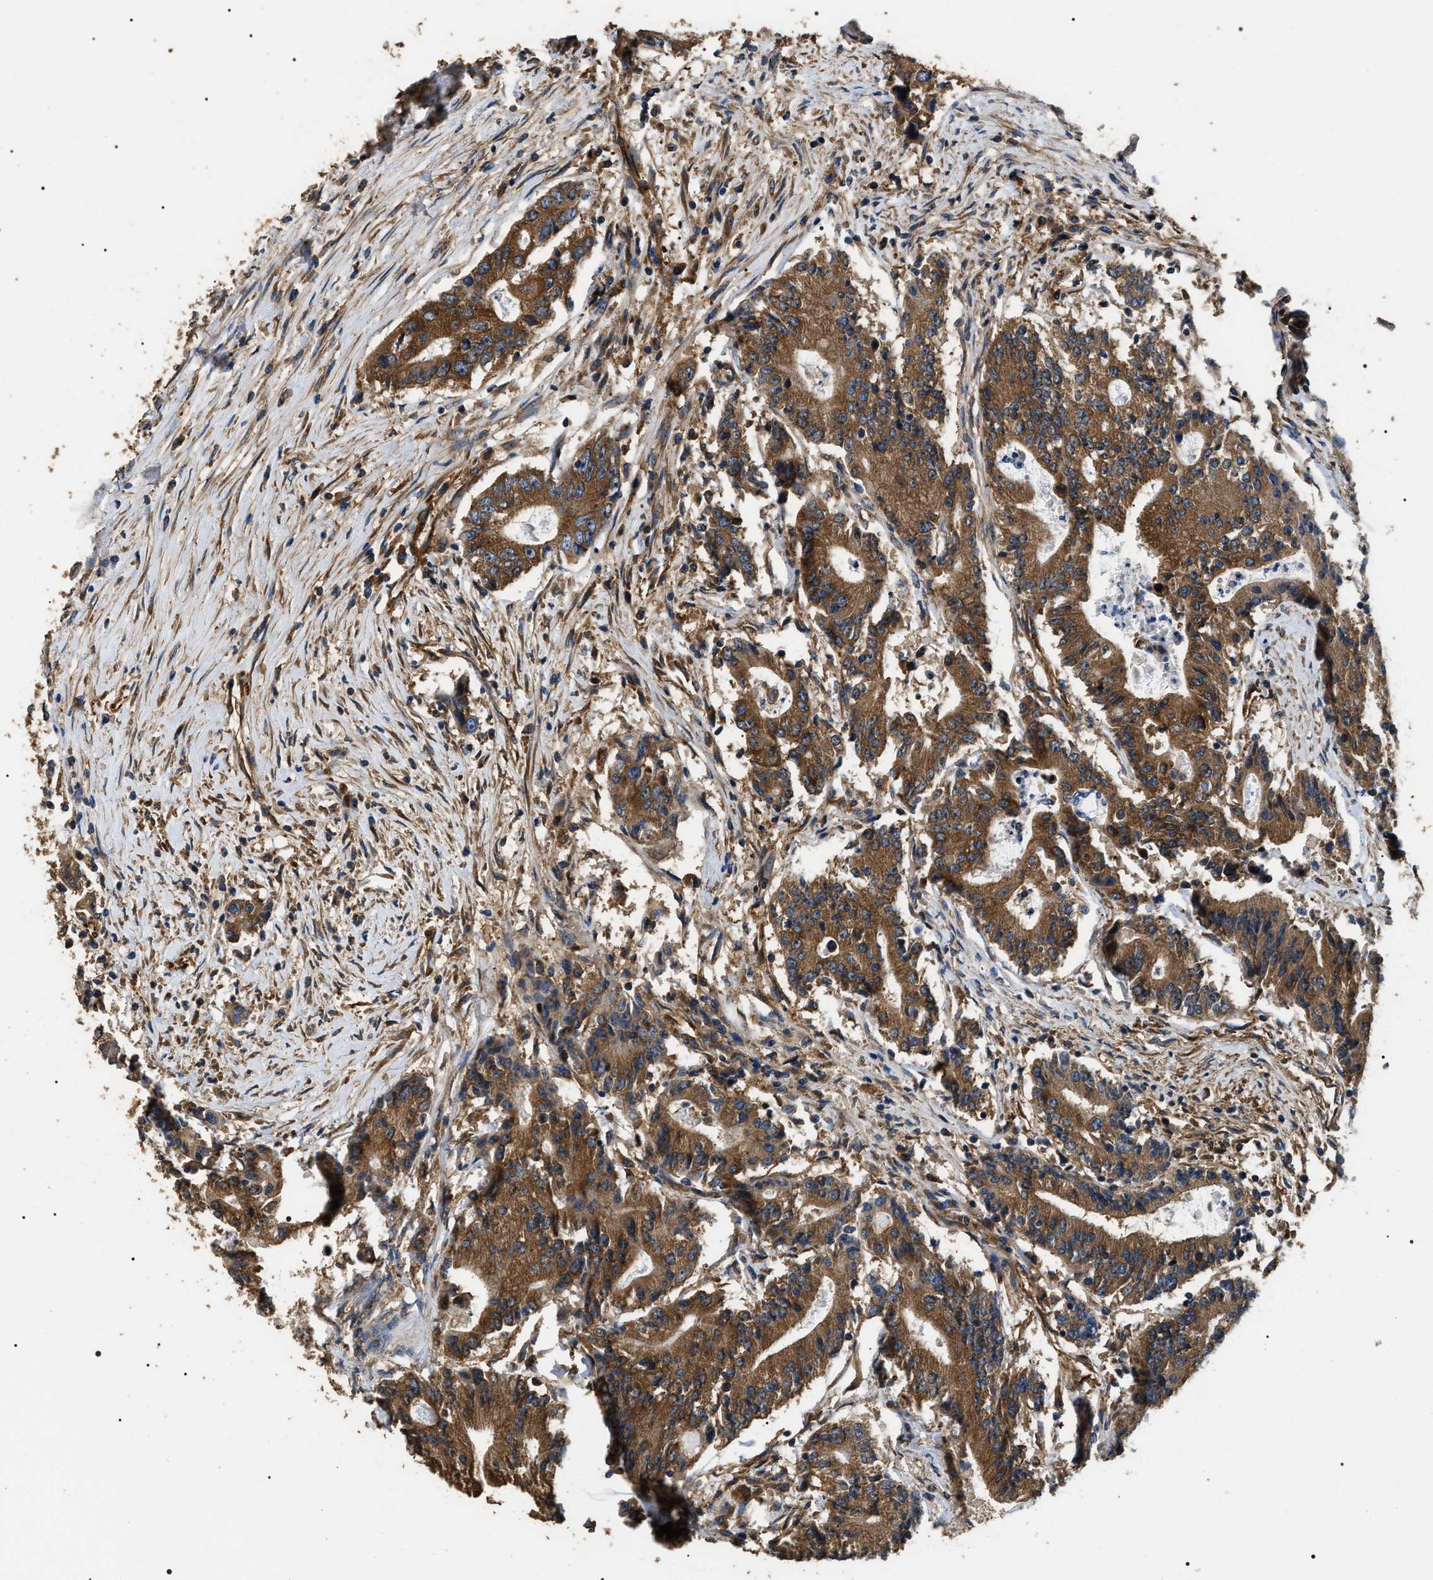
{"staining": {"intensity": "moderate", "quantity": ">75%", "location": "cytoplasmic/membranous"}, "tissue": "colorectal cancer", "cell_type": "Tumor cells", "image_type": "cancer", "snomed": [{"axis": "morphology", "description": "Adenocarcinoma, NOS"}, {"axis": "topography", "description": "Colon"}], "caption": "Immunohistochemical staining of human colorectal cancer displays moderate cytoplasmic/membranous protein expression in approximately >75% of tumor cells.", "gene": "KTN1", "patient": {"sex": "female", "age": 77}}